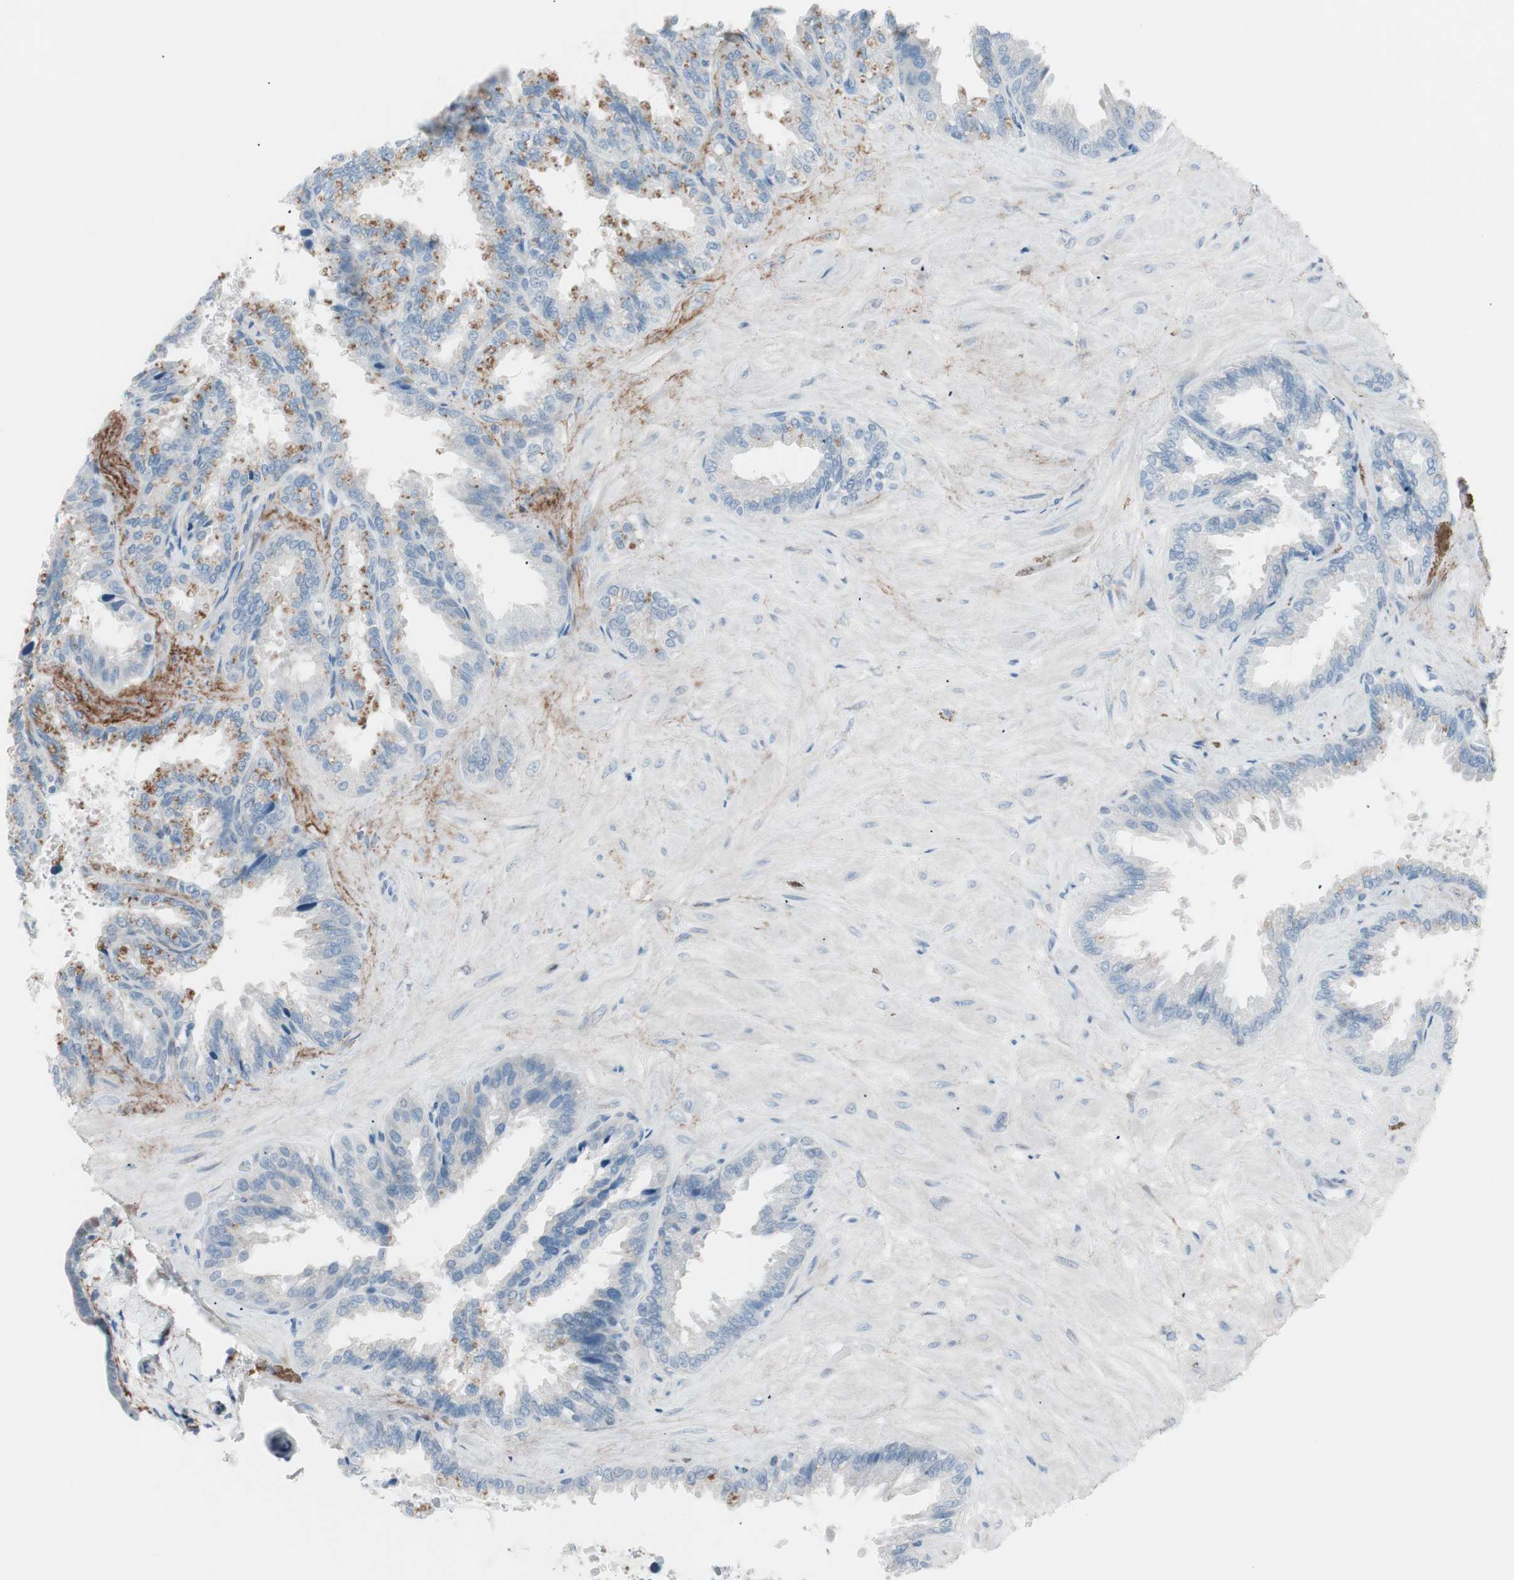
{"staining": {"intensity": "negative", "quantity": "none", "location": "none"}, "tissue": "seminal vesicle", "cell_type": "Glandular cells", "image_type": "normal", "snomed": [{"axis": "morphology", "description": "Normal tissue, NOS"}, {"axis": "topography", "description": "Seminal veicle"}], "caption": "An image of human seminal vesicle is negative for staining in glandular cells. The staining is performed using DAB (3,3'-diaminobenzidine) brown chromogen with nuclei counter-stained in using hematoxylin.", "gene": "FOSL1", "patient": {"sex": "male", "age": 46}}